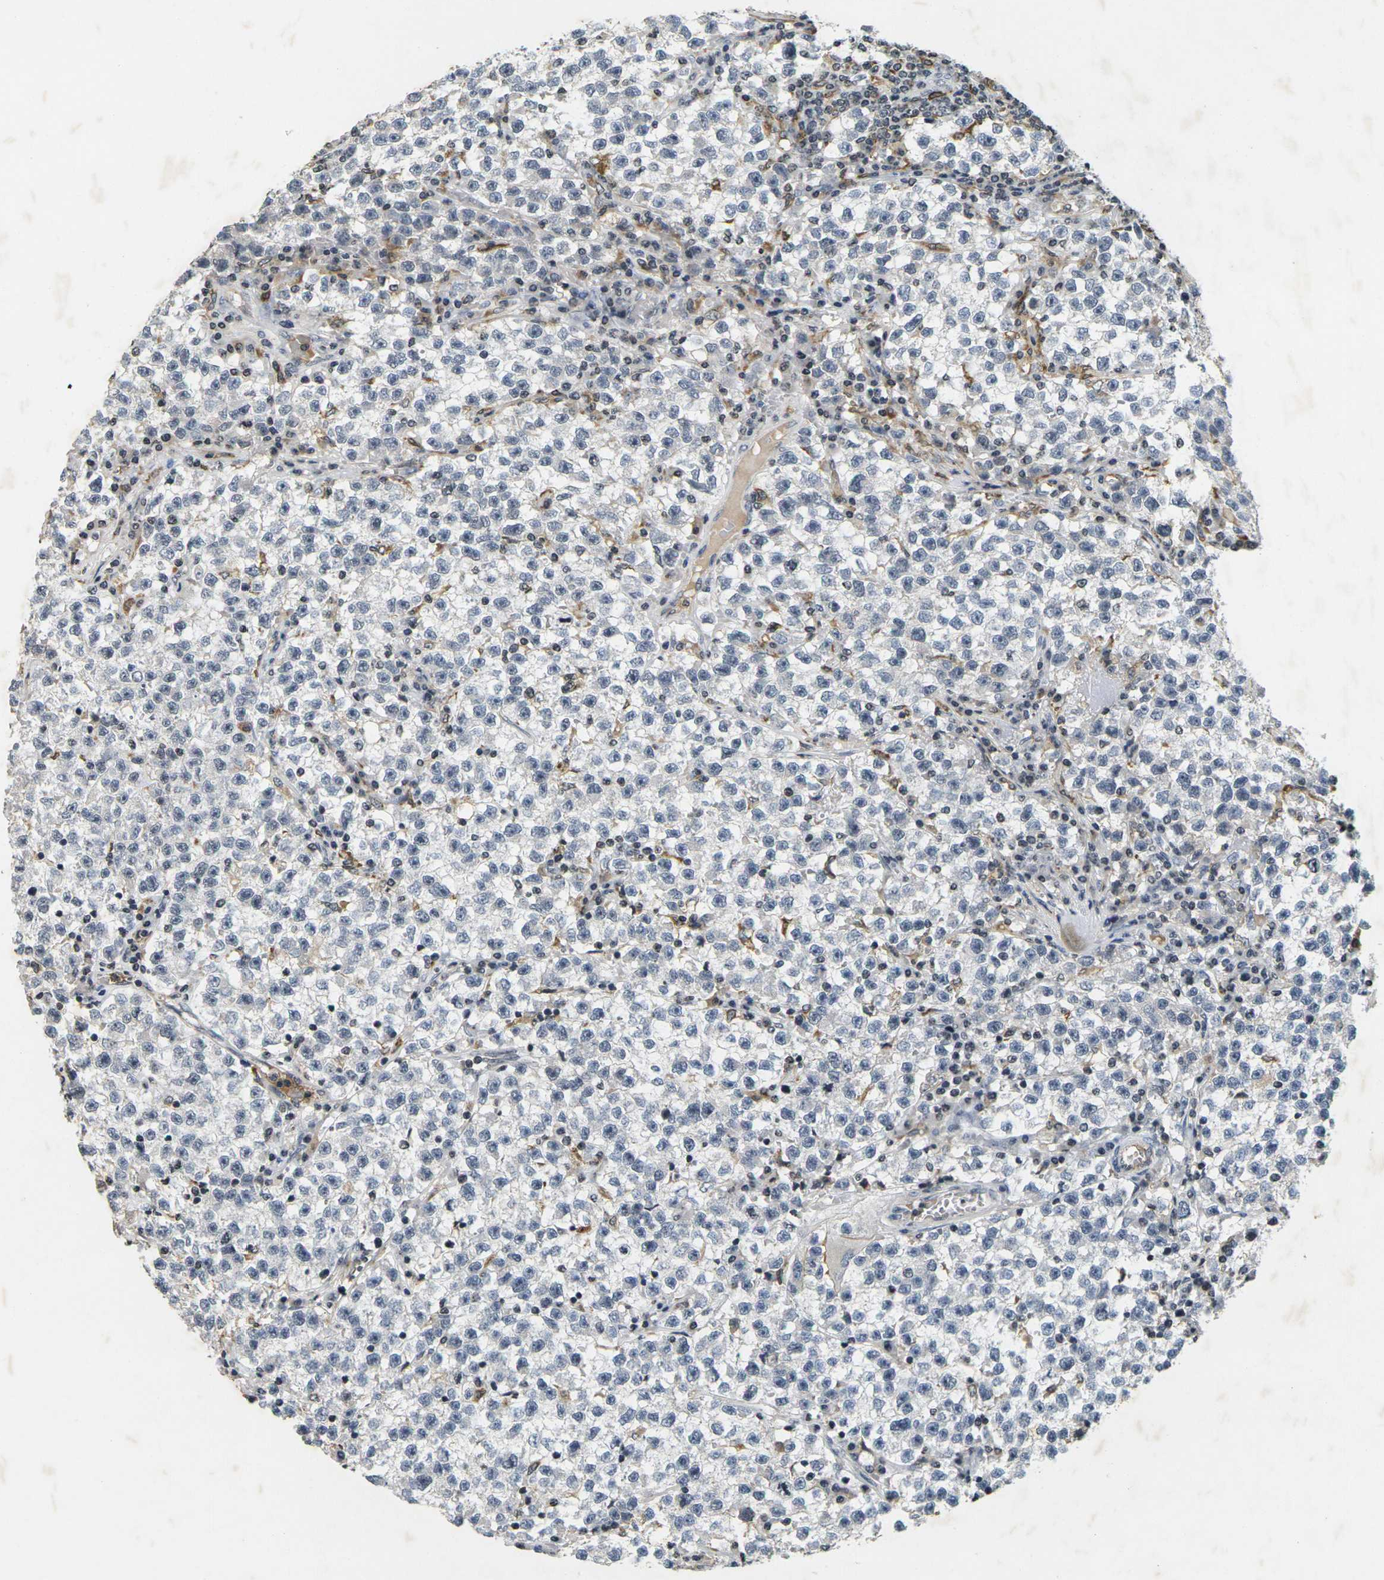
{"staining": {"intensity": "negative", "quantity": "none", "location": "none"}, "tissue": "testis cancer", "cell_type": "Tumor cells", "image_type": "cancer", "snomed": [{"axis": "morphology", "description": "Seminoma, NOS"}, {"axis": "topography", "description": "Testis"}], "caption": "Human seminoma (testis) stained for a protein using IHC exhibits no positivity in tumor cells.", "gene": "C1QC", "patient": {"sex": "male", "age": 22}}